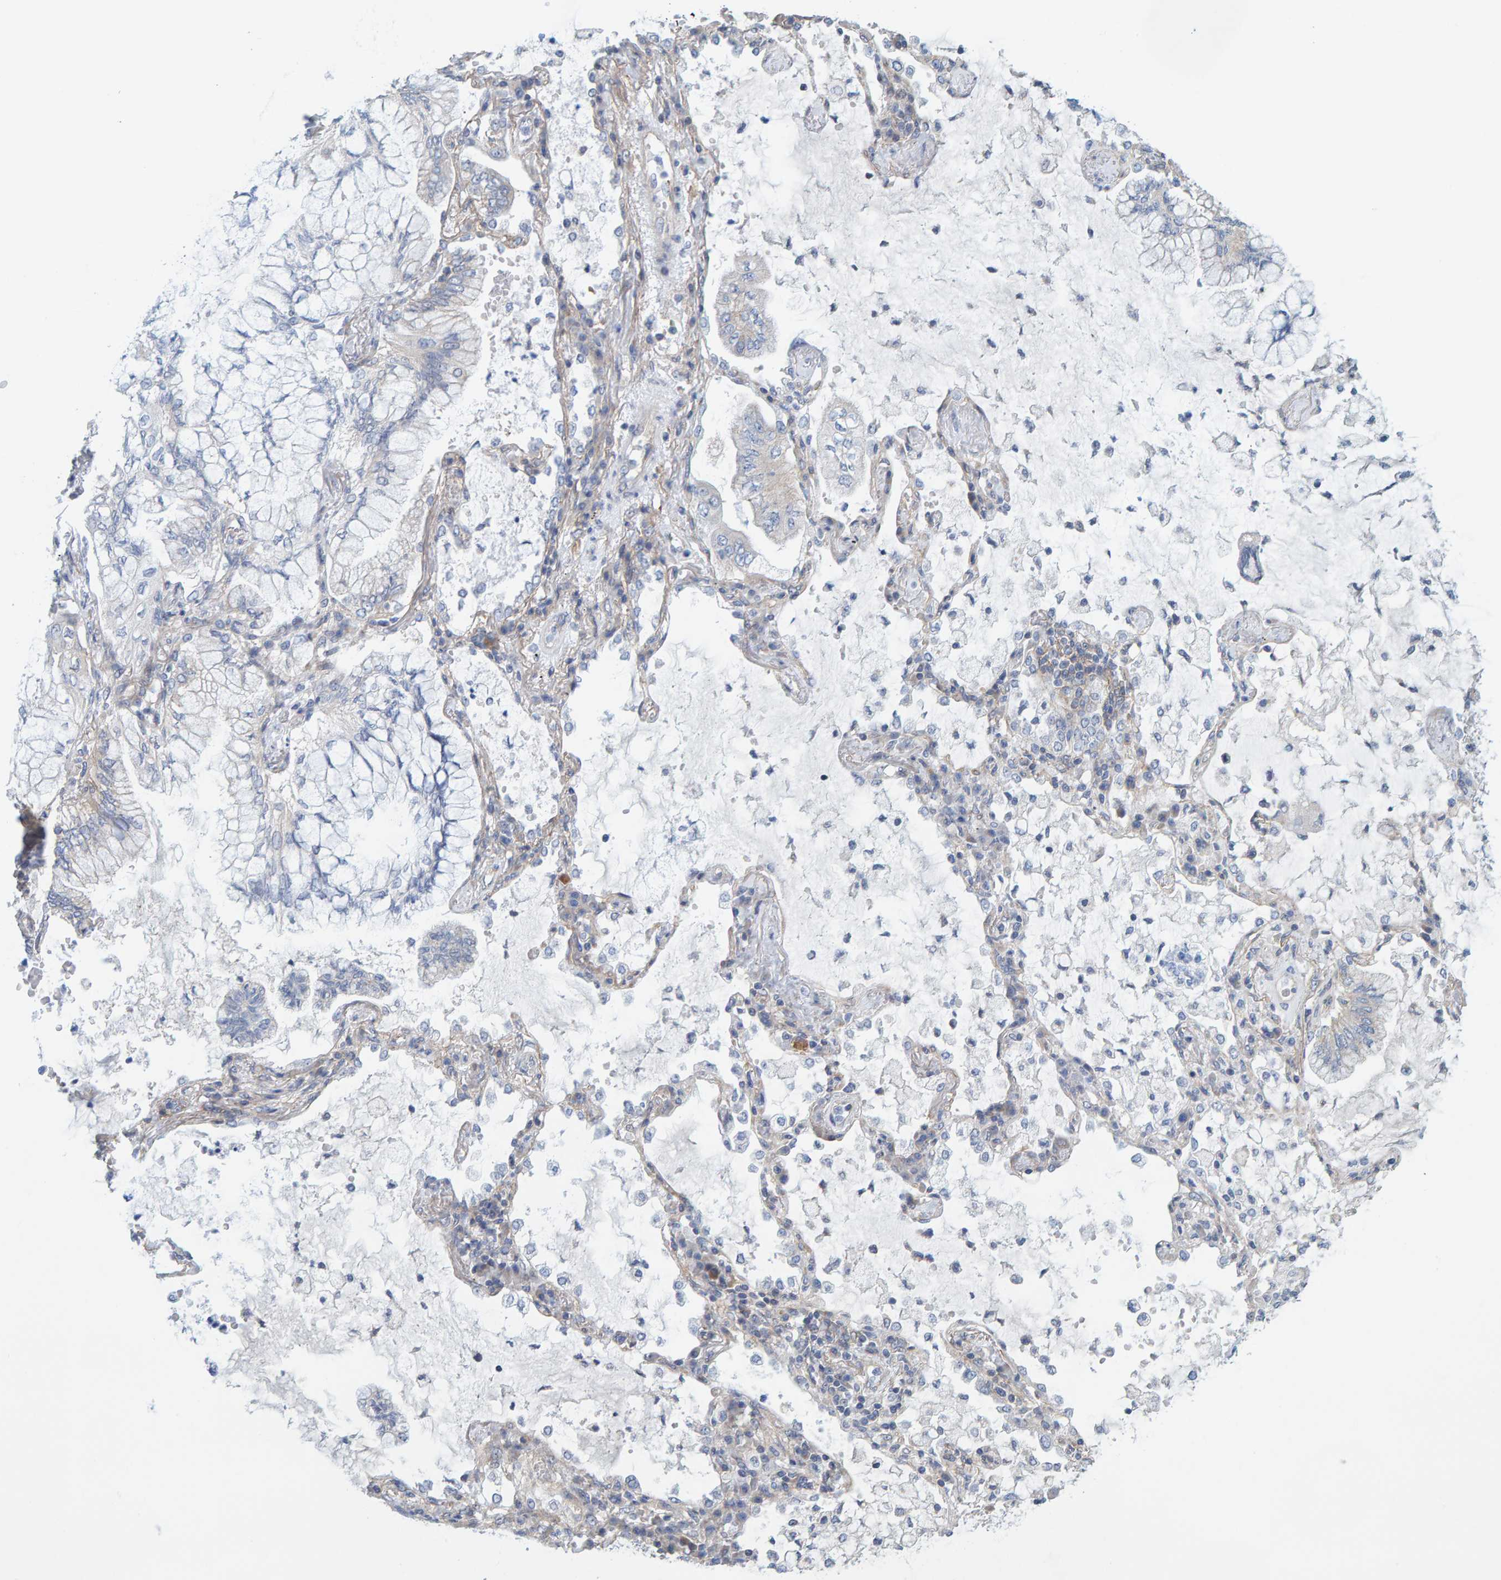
{"staining": {"intensity": "negative", "quantity": "none", "location": "none"}, "tissue": "lung cancer", "cell_type": "Tumor cells", "image_type": "cancer", "snomed": [{"axis": "morphology", "description": "Adenocarcinoma, NOS"}, {"axis": "topography", "description": "Lung"}], "caption": "The immunohistochemistry photomicrograph has no significant staining in tumor cells of lung adenocarcinoma tissue.", "gene": "RGP1", "patient": {"sex": "female", "age": 70}}